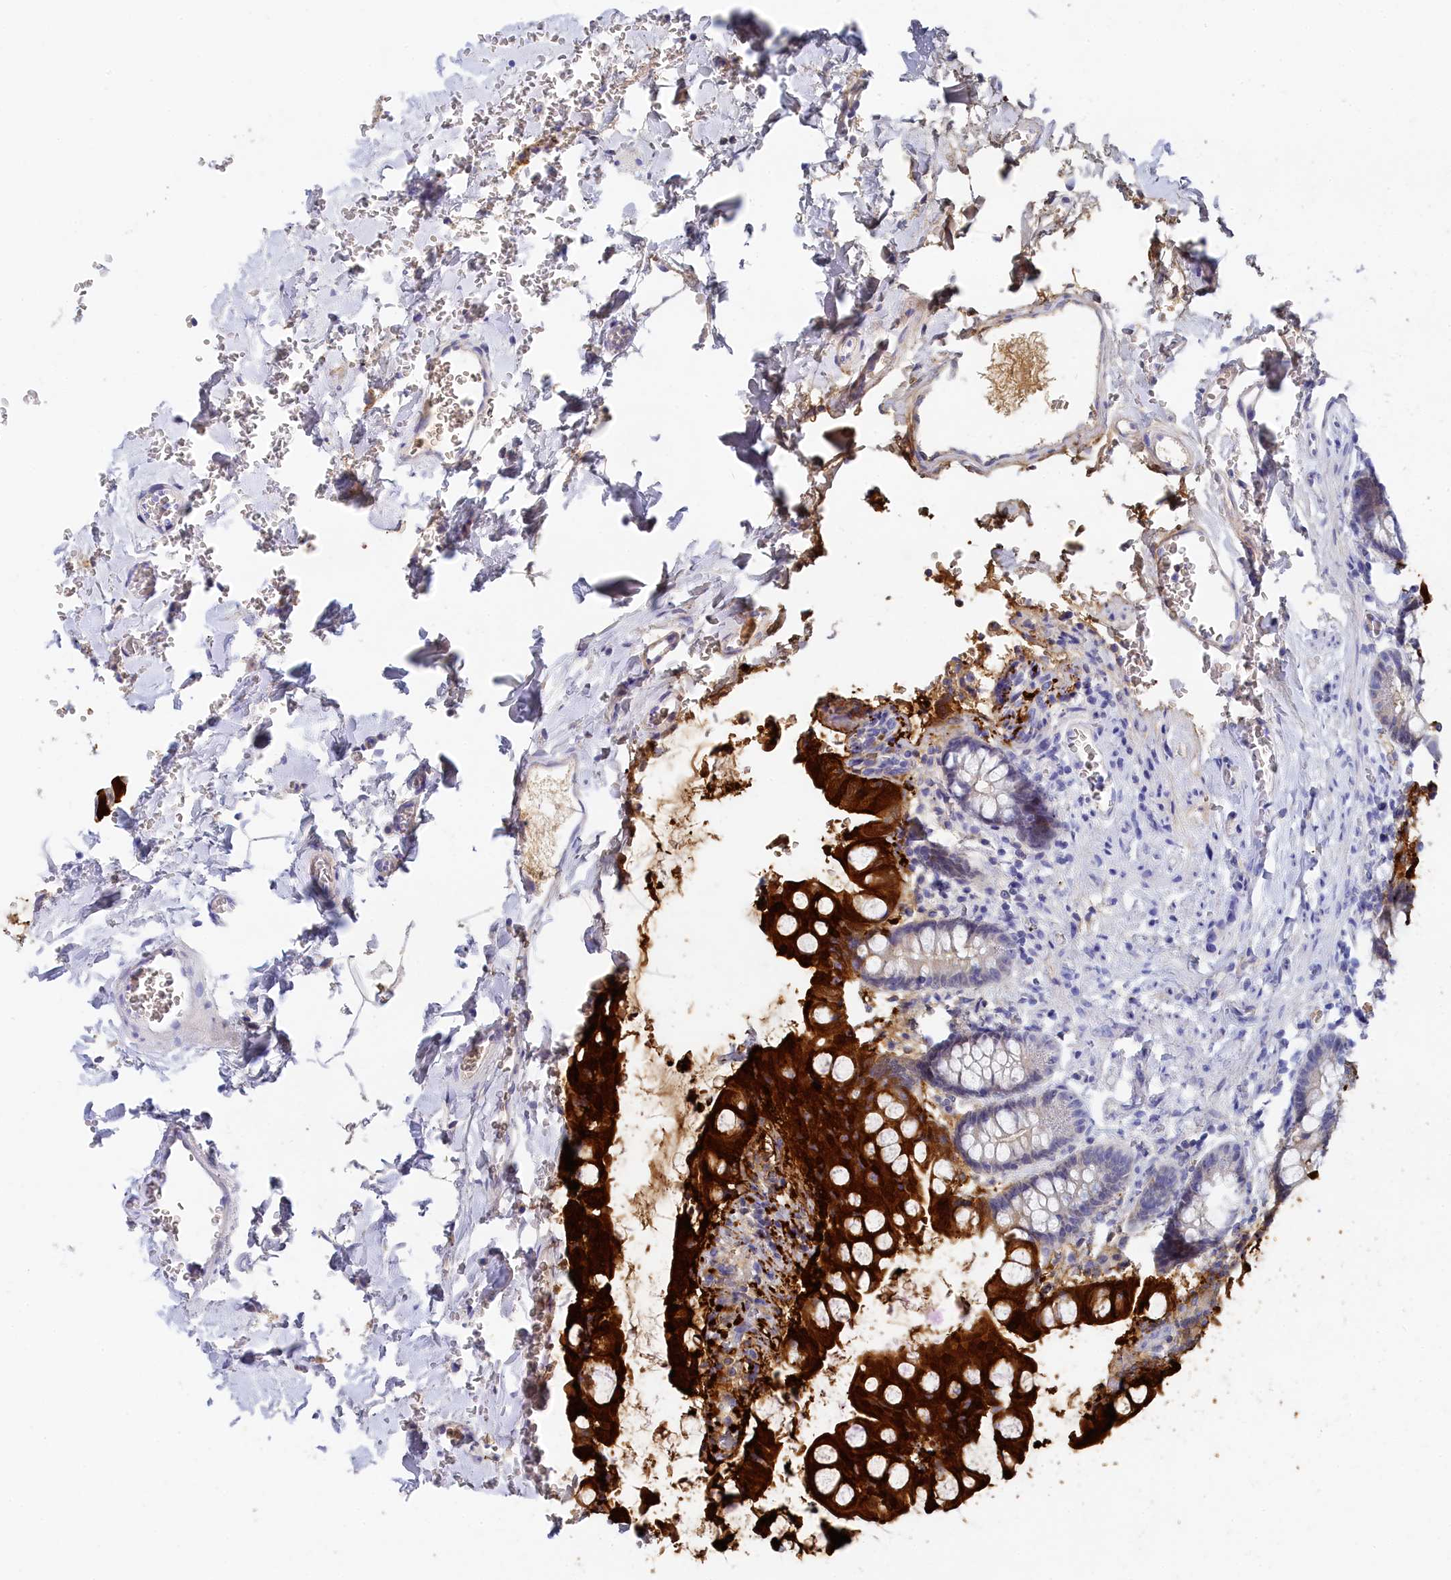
{"staining": {"intensity": "strong", "quantity": "25%-75%", "location": "cytoplasmic/membranous"}, "tissue": "small intestine", "cell_type": "Glandular cells", "image_type": "normal", "snomed": [{"axis": "morphology", "description": "Normal tissue, NOS"}, {"axis": "topography", "description": "Small intestine"}], "caption": "A photomicrograph of small intestine stained for a protein shows strong cytoplasmic/membranous brown staining in glandular cells. (DAB (3,3'-diaminobenzidine) IHC, brown staining for protein, blue staining for nuclei).", "gene": "TRIM10", "patient": {"sex": "male", "age": 52}}